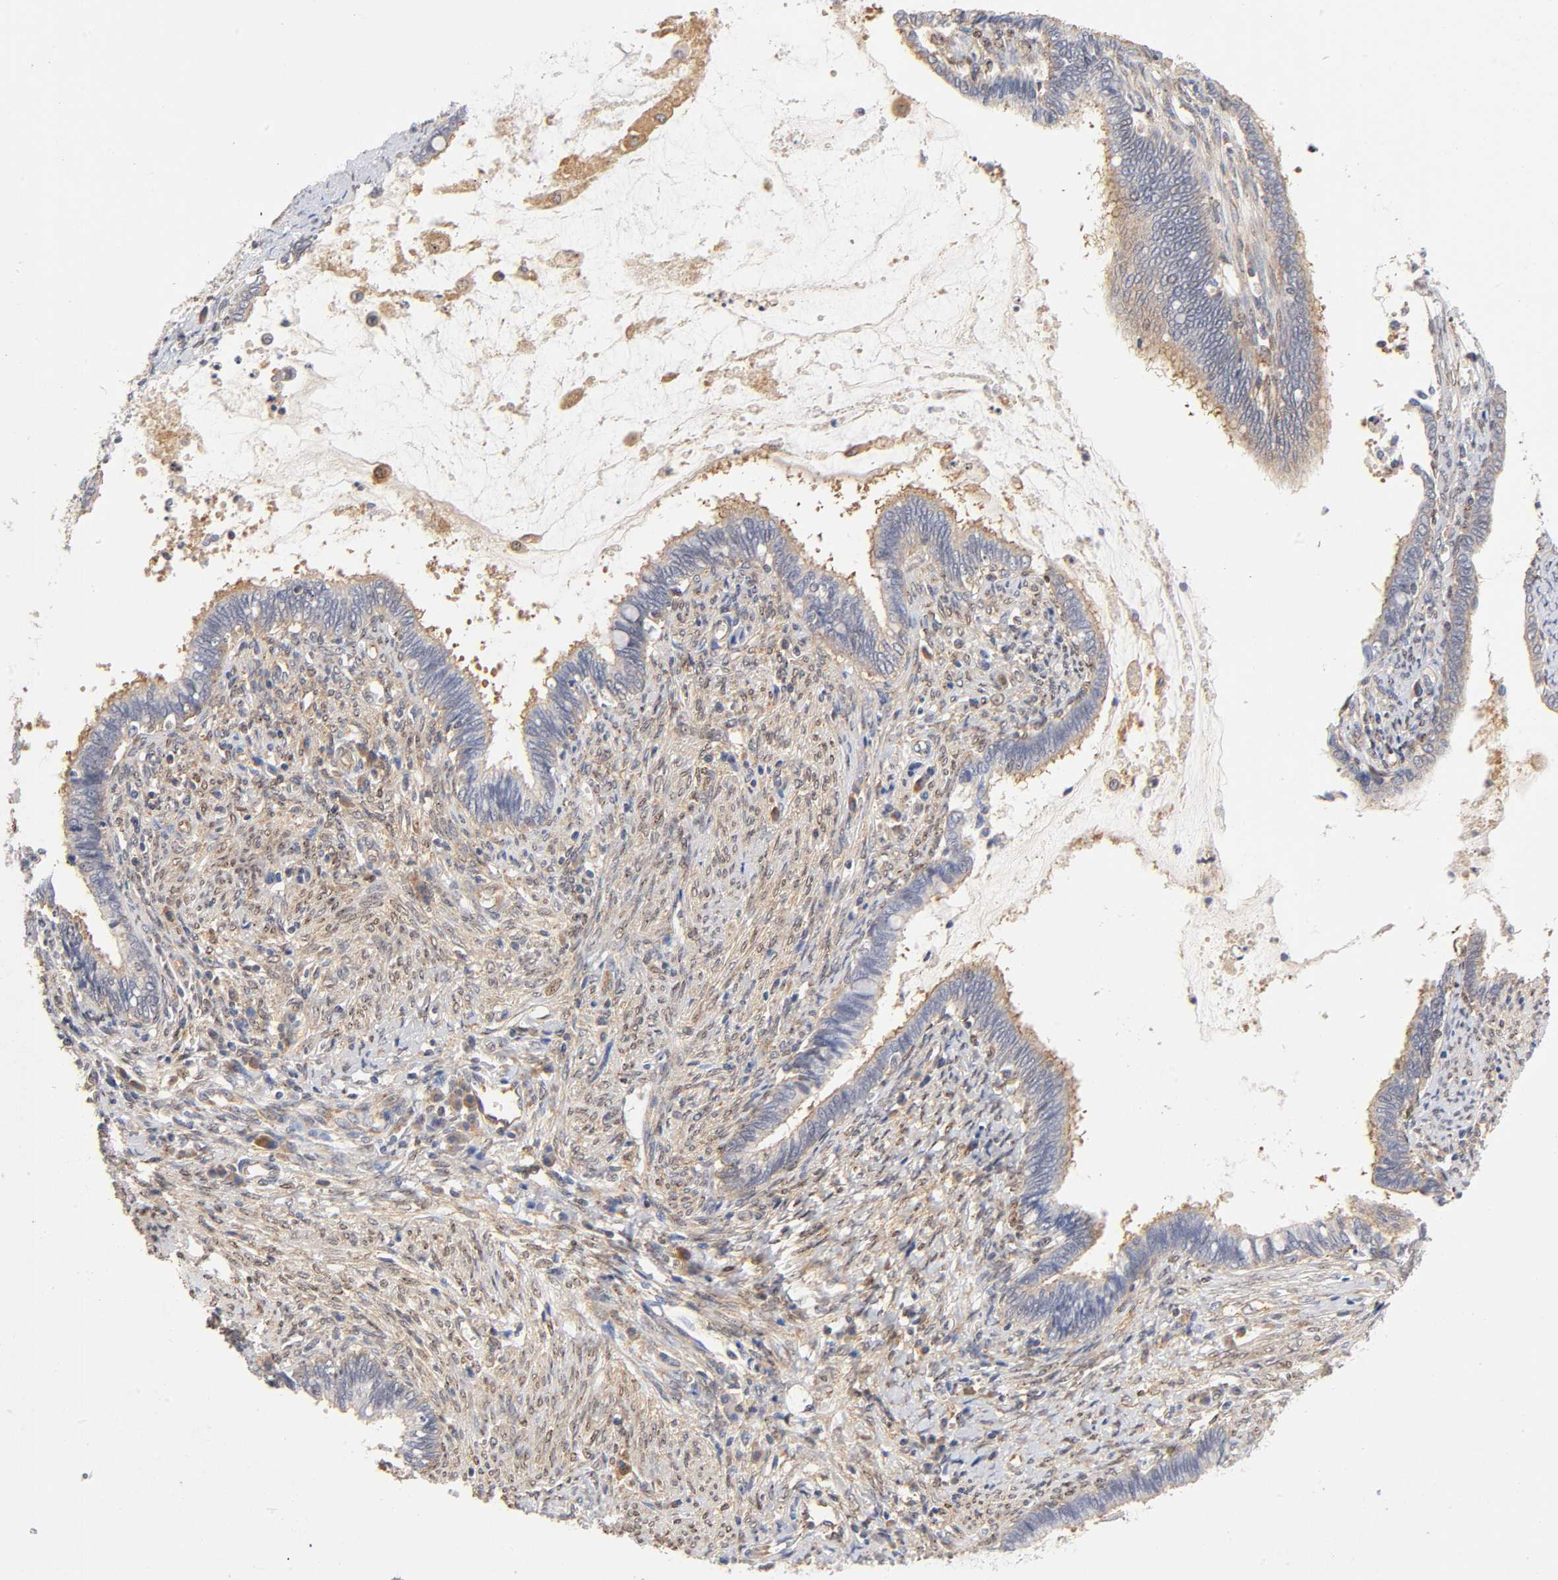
{"staining": {"intensity": "weak", "quantity": "25%-75%", "location": "cytoplasmic/membranous"}, "tissue": "cervical cancer", "cell_type": "Tumor cells", "image_type": "cancer", "snomed": [{"axis": "morphology", "description": "Adenocarcinoma, NOS"}, {"axis": "topography", "description": "Cervix"}], "caption": "Weak cytoplasmic/membranous expression for a protein is seen in about 25%-75% of tumor cells of cervical adenocarcinoma using IHC.", "gene": "PAFAH1B1", "patient": {"sex": "female", "age": 44}}